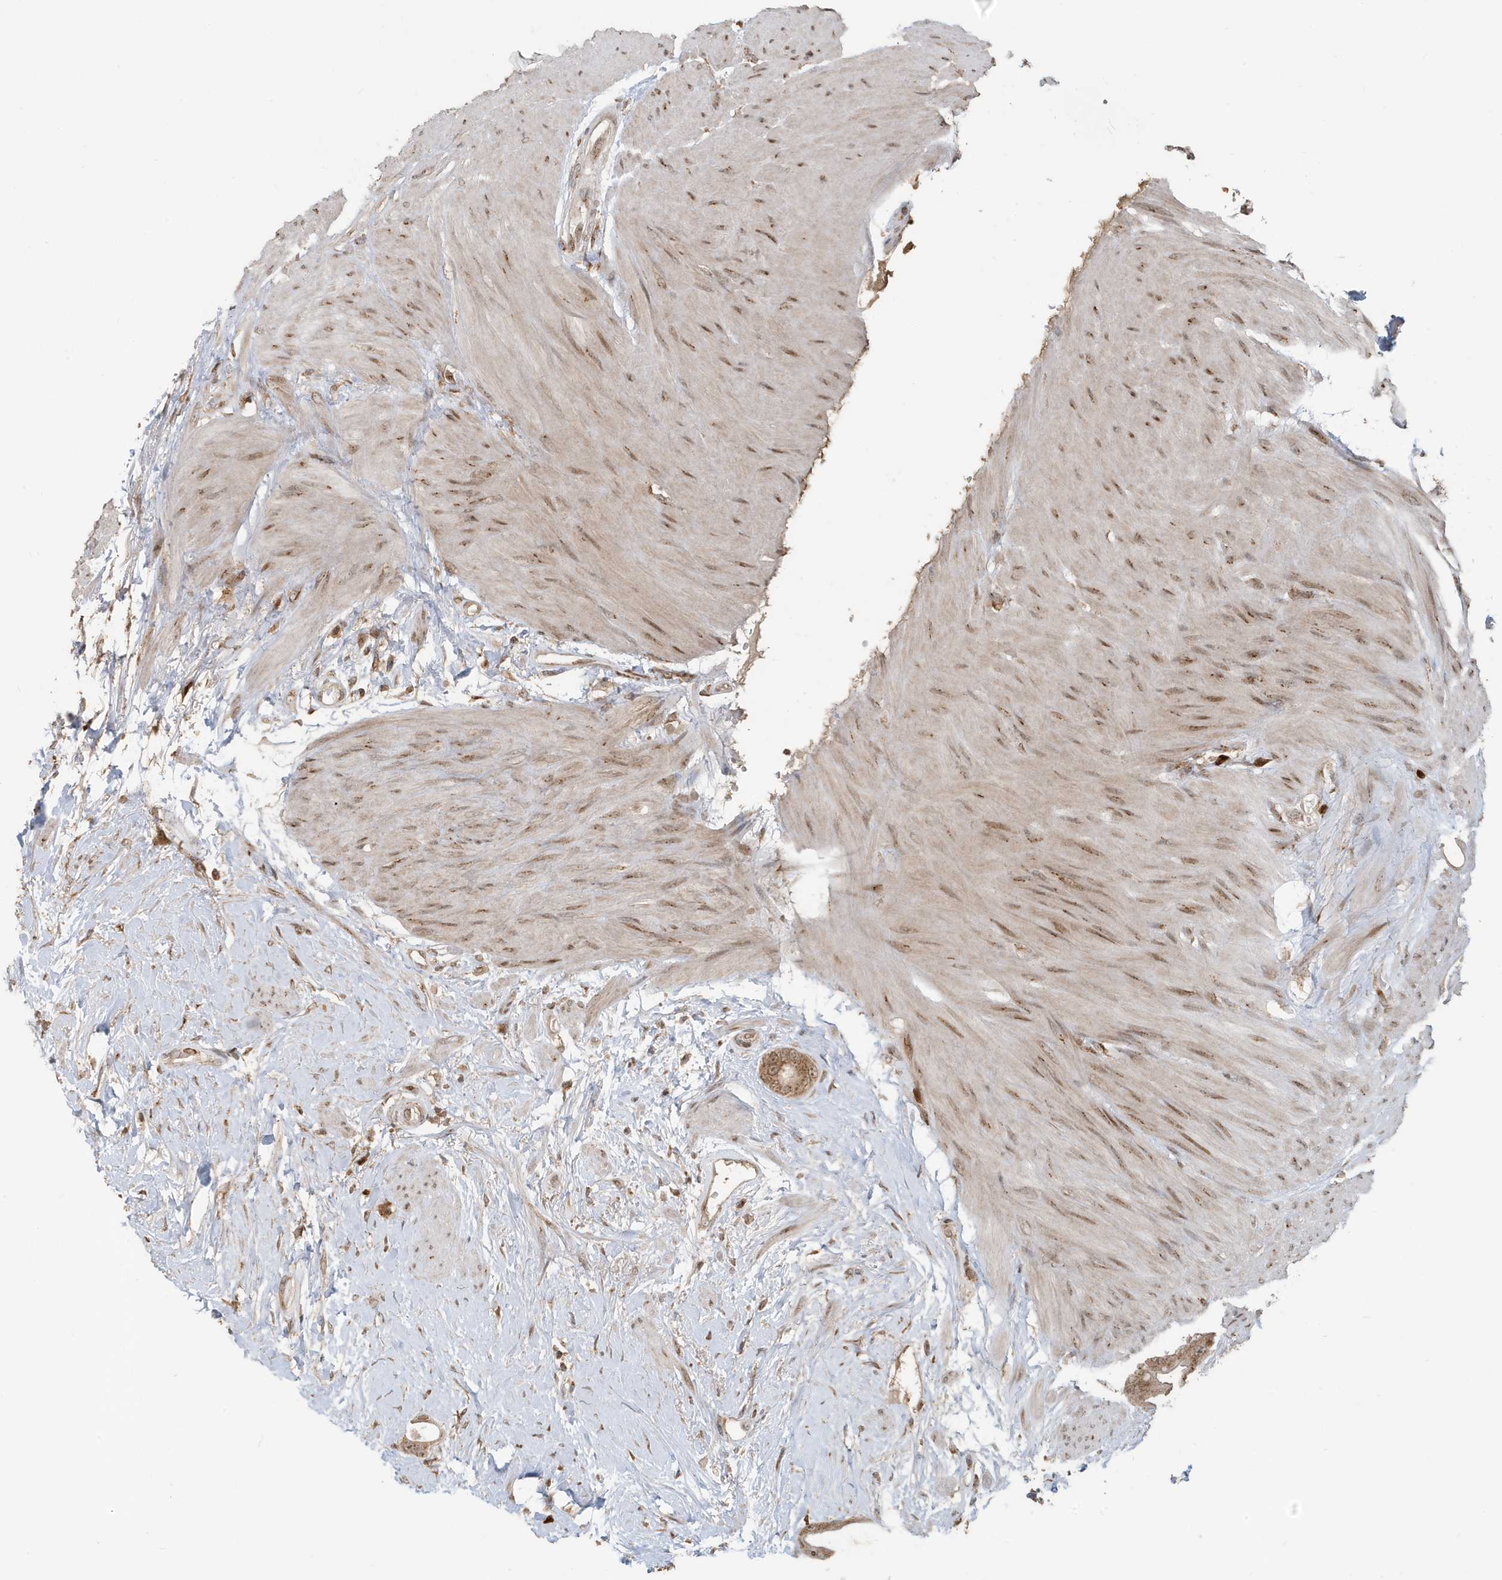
{"staining": {"intensity": "moderate", "quantity": ">75%", "location": "cytoplasmic/membranous,nuclear"}, "tissue": "colorectal cancer", "cell_type": "Tumor cells", "image_type": "cancer", "snomed": [{"axis": "morphology", "description": "Adenocarcinoma, NOS"}, {"axis": "topography", "description": "Rectum"}], "caption": "Protein expression analysis of colorectal cancer shows moderate cytoplasmic/membranous and nuclear positivity in approximately >75% of tumor cells.", "gene": "RER1", "patient": {"sex": "male", "age": 51}}